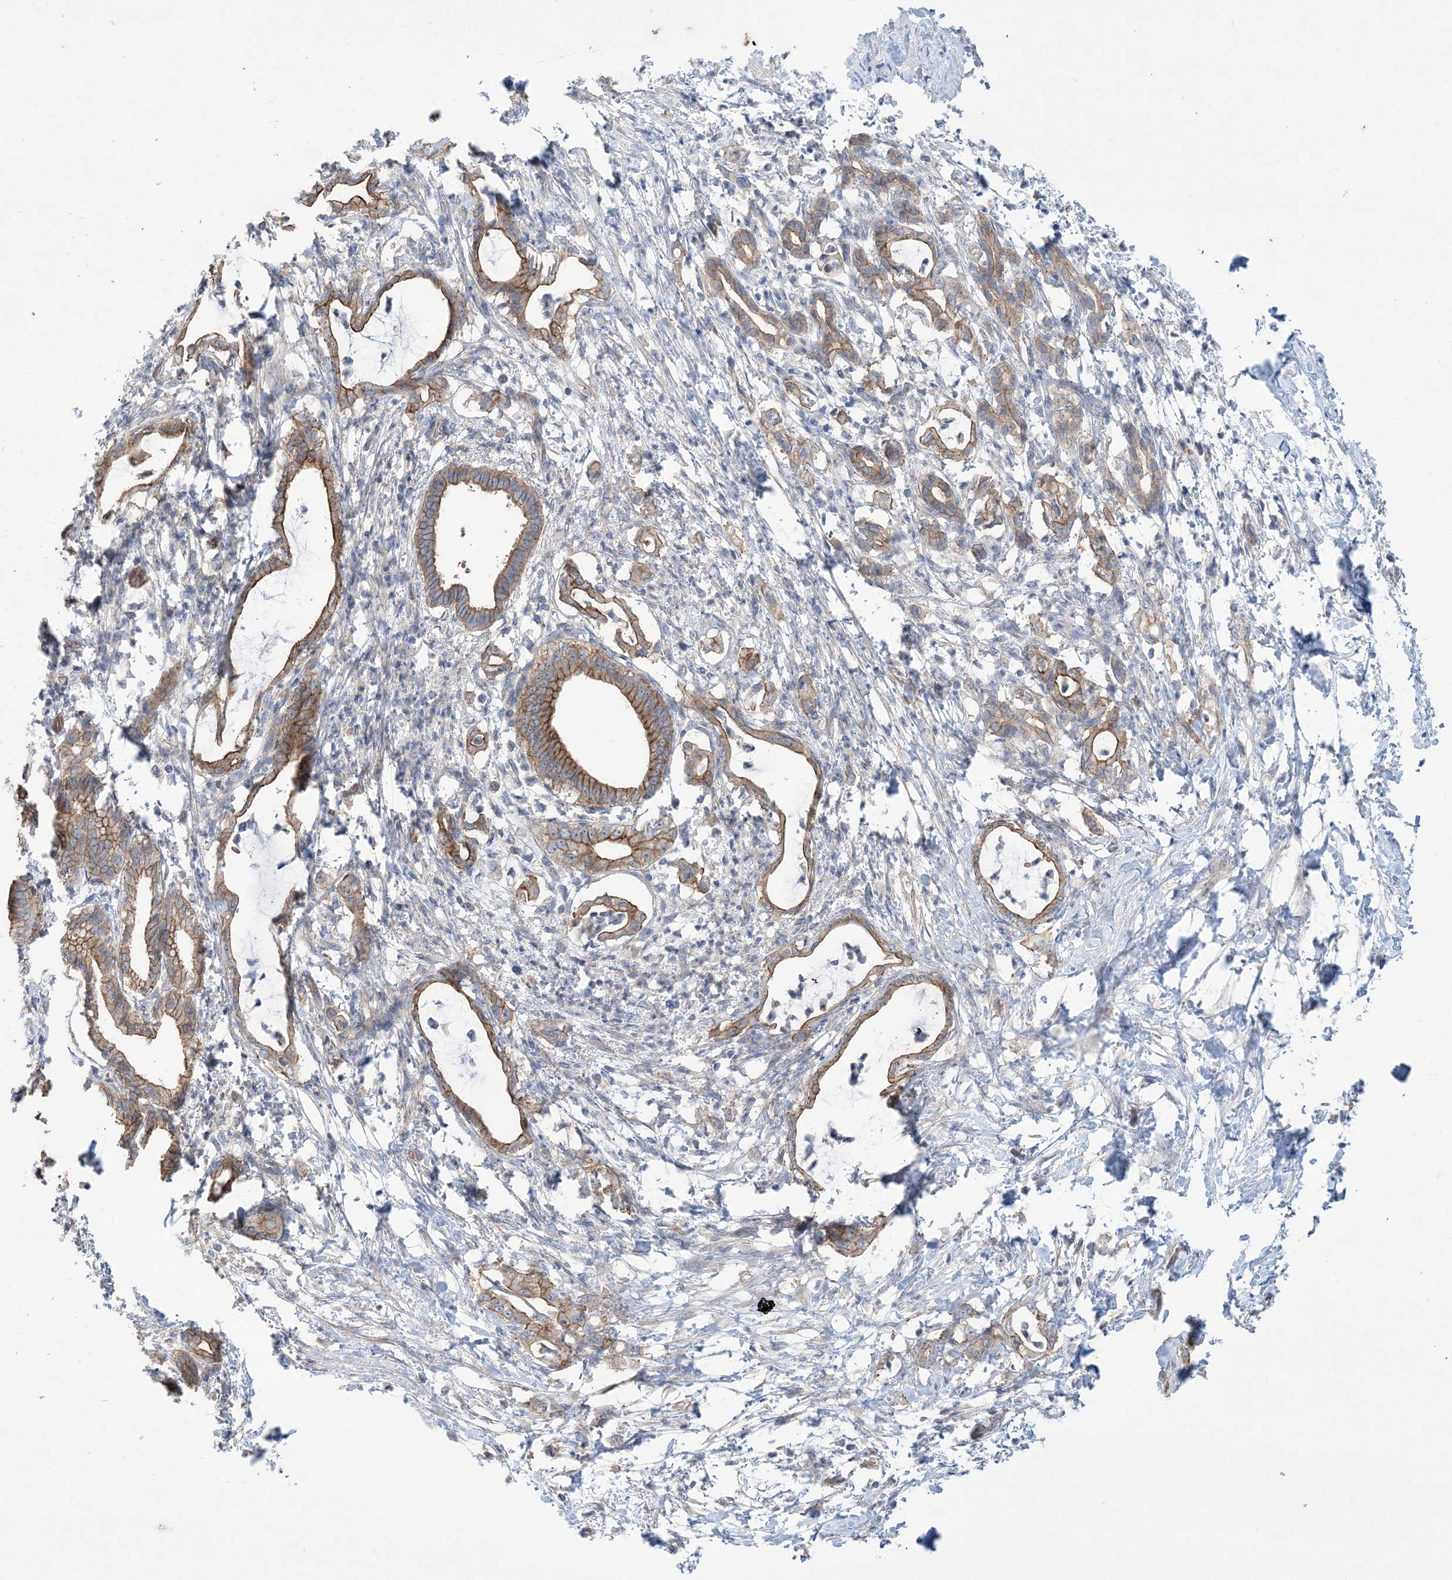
{"staining": {"intensity": "moderate", "quantity": ">75%", "location": "cytoplasmic/membranous"}, "tissue": "pancreatic cancer", "cell_type": "Tumor cells", "image_type": "cancer", "snomed": [{"axis": "morphology", "description": "Adenocarcinoma, NOS"}, {"axis": "topography", "description": "Pancreas"}], "caption": "IHC (DAB) staining of pancreatic adenocarcinoma displays moderate cytoplasmic/membranous protein staining in about >75% of tumor cells.", "gene": "CCNY", "patient": {"sex": "female", "age": 55}}